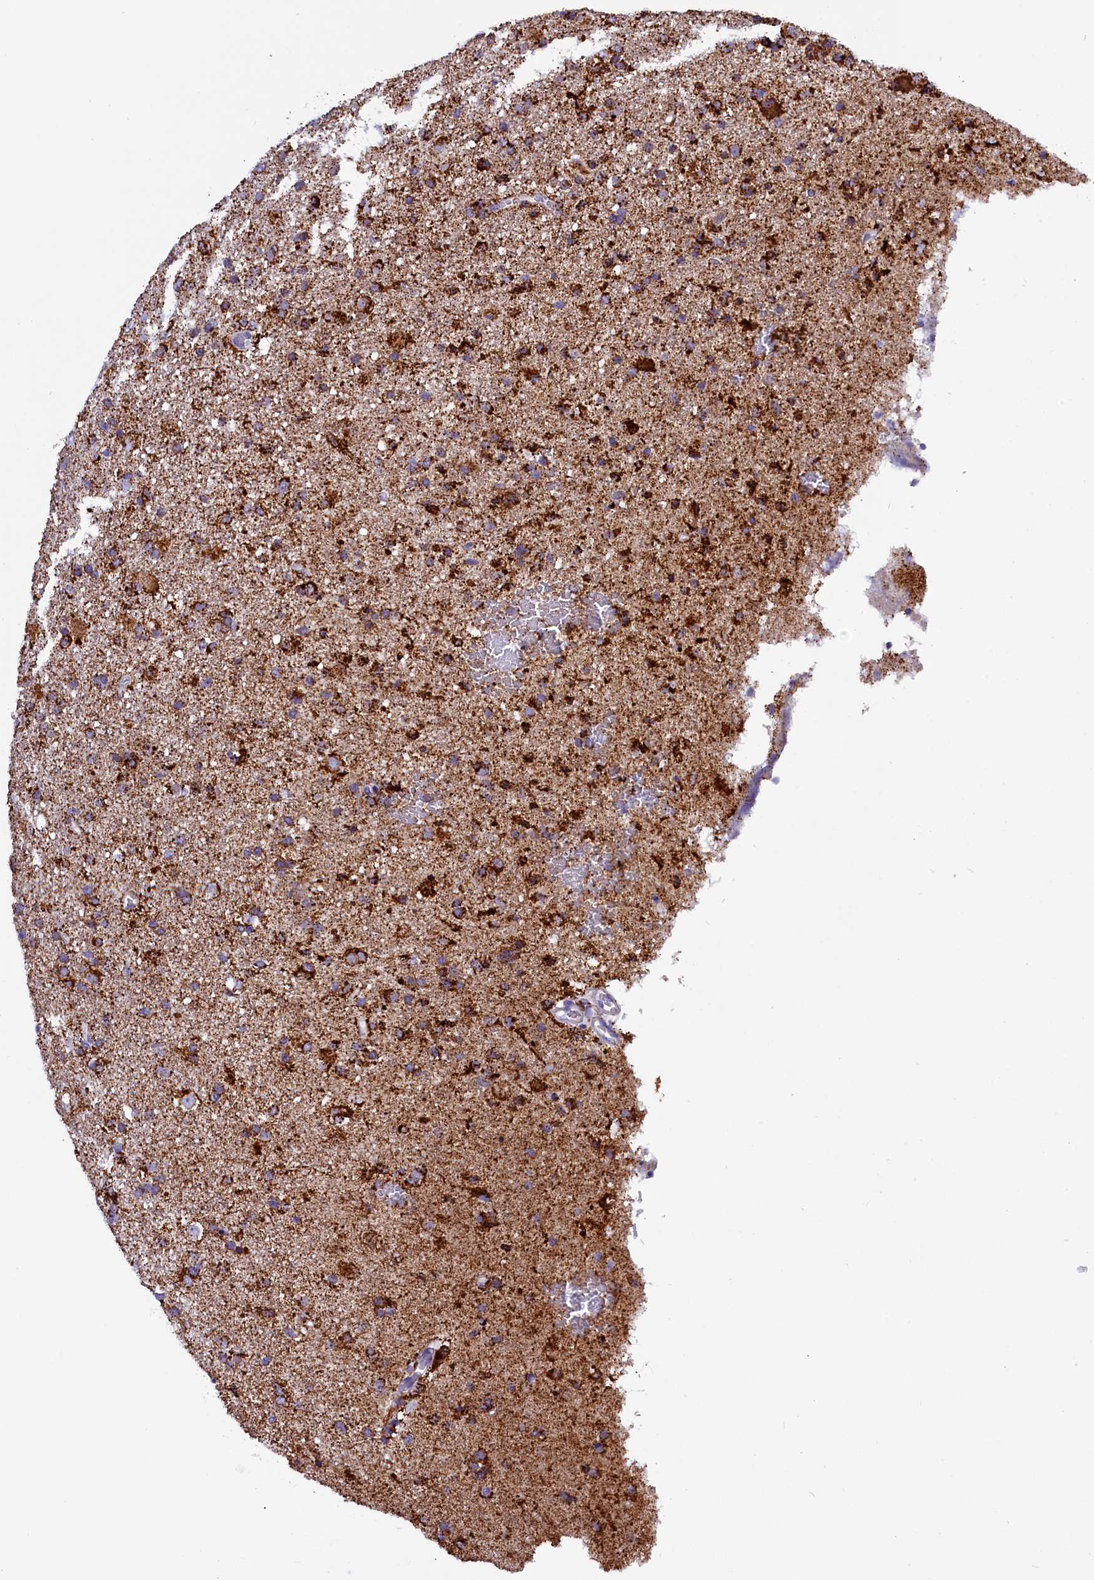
{"staining": {"intensity": "strong", "quantity": ">75%", "location": "cytoplasmic/membranous"}, "tissue": "glioma", "cell_type": "Tumor cells", "image_type": "cancer", "snomed": [{"axis": "morphology", "description": "Glioma, malignant, Low grade"}, {"axis": "topography", "description": "Brain"}], "caption": "This micrograph displays IHC staining of malignant glioma (low-grade), with high strong cytoplasmic/membranous expression in about >75% of tumor cells.", "gene": "ABAT", "patient": {"sex": "male", "age": 65}}